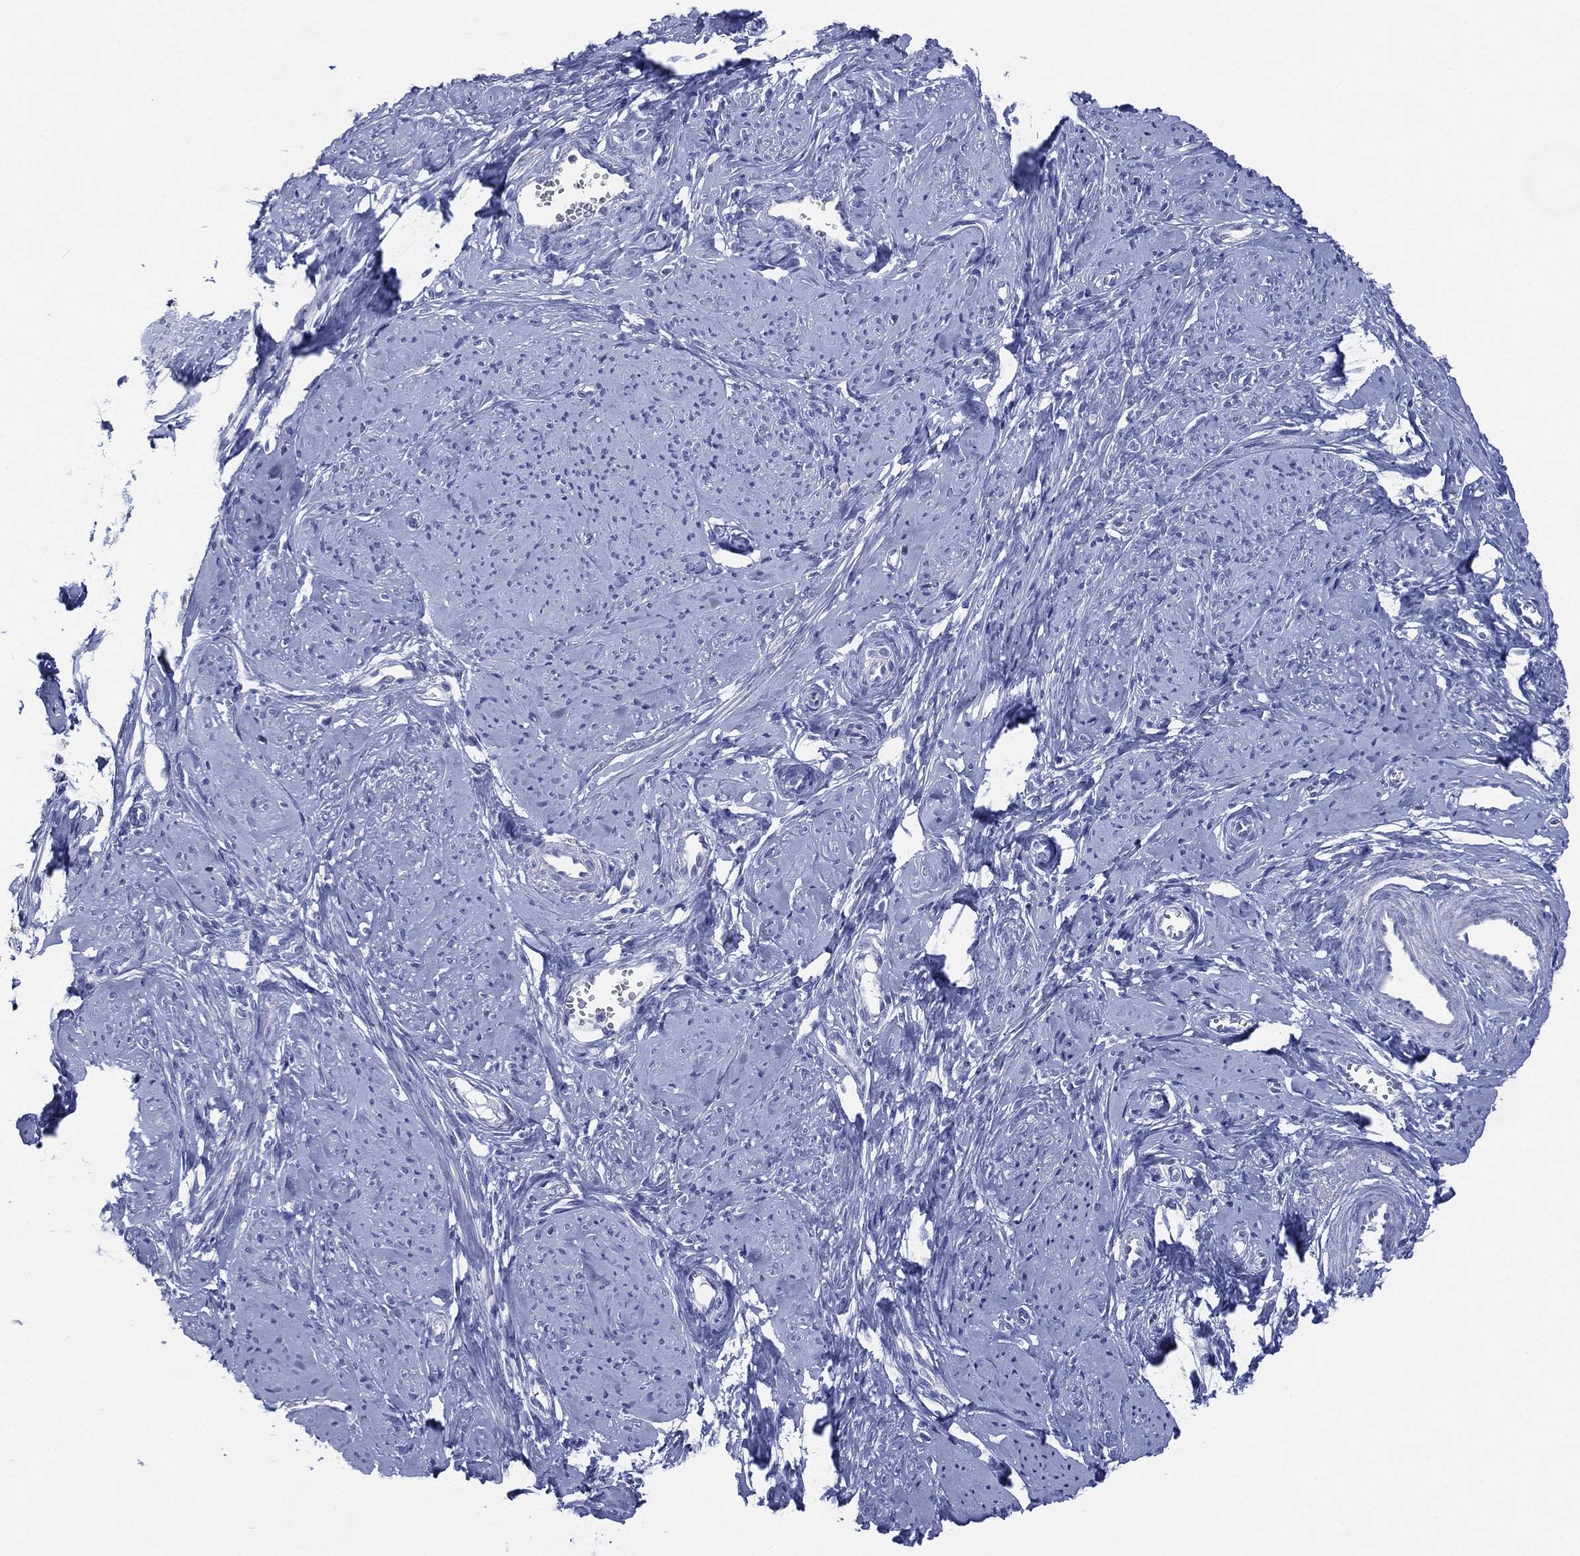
{"staining": {"intensity": "negative", "quantity": "none", "location": "none"}, "tissue": "smooth muscle", "cell_type": "Smooth muscle cells", "image_type": "normal", "snomed": [{"axis": "morphology", "description": "Normal tissue, NOS"}, {"axis": "topography", "description": "Smooth muscle"}], "caption": "This image is of normal smooth muscle stained with immunohistochemistry to label a protein in brown with the nuclei are counter-stained blue. There is no staining in smooth muscle cells.", "gene": "TMEM247", "patient": {"sex": "female", "age": 48}}